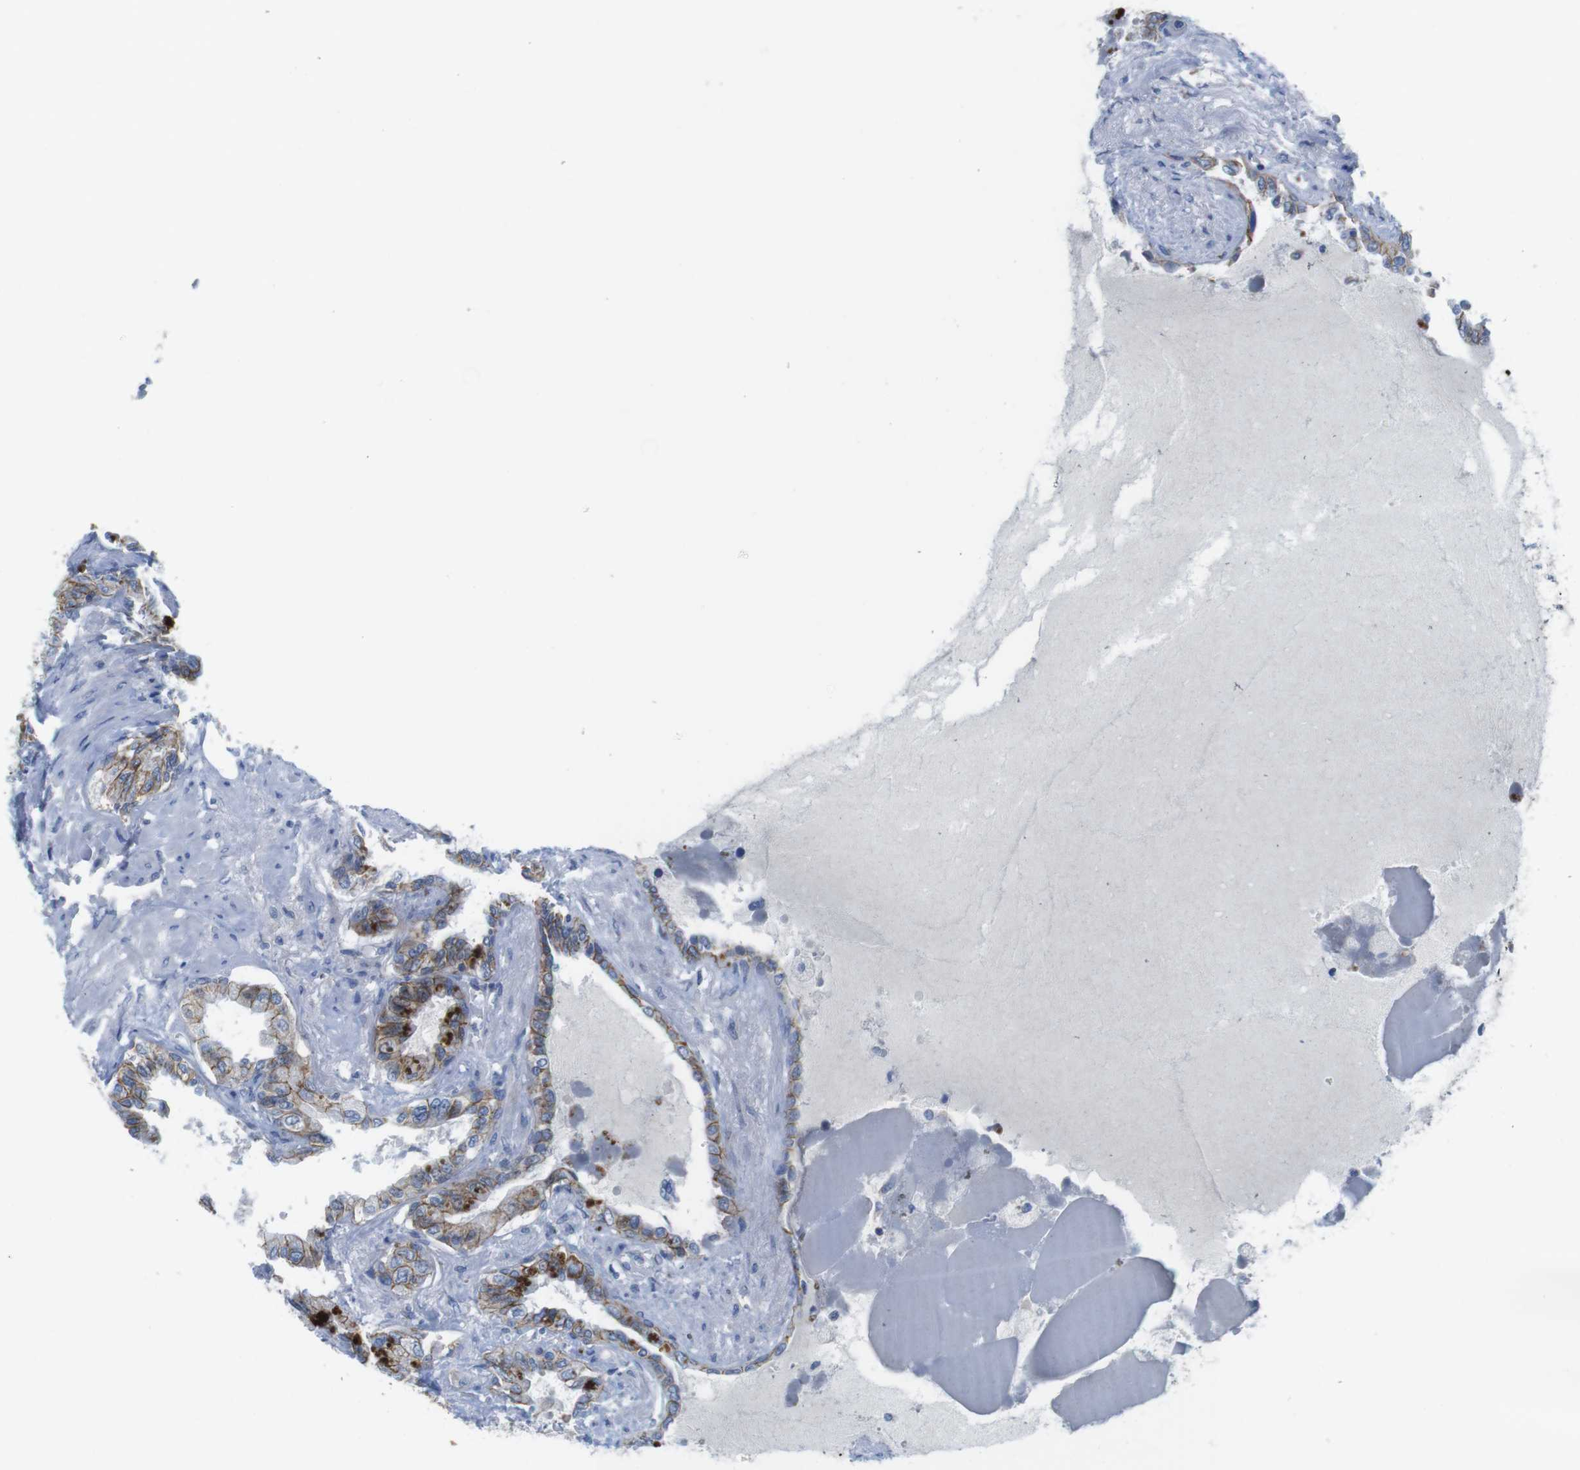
{"staining": {"intensity": "moderate", "quantity": "25%-75%", "location": "cytoplasmic/membranous"}, "tissue": "seminal vesicle", "cell_type": "Glandular cells", "image_type": "normal", "snomed": [{"axis": "morphology", "description": "Normal tissue, NOS"}, {"axis": "topography", "description": "Seminal veicle"}], "caption": "Seminal vesicle stained for a protein exhibits moderate cytoplasmic/membranous positivity in glandular cells. The staining was performed using DAB to visualize the protein expression in brown, while the nuclei were stained in blue with hematoxylin (Magnification: 20x).", "gene": "SCRIB", "patient": {"sex": "male", "age": 61}}